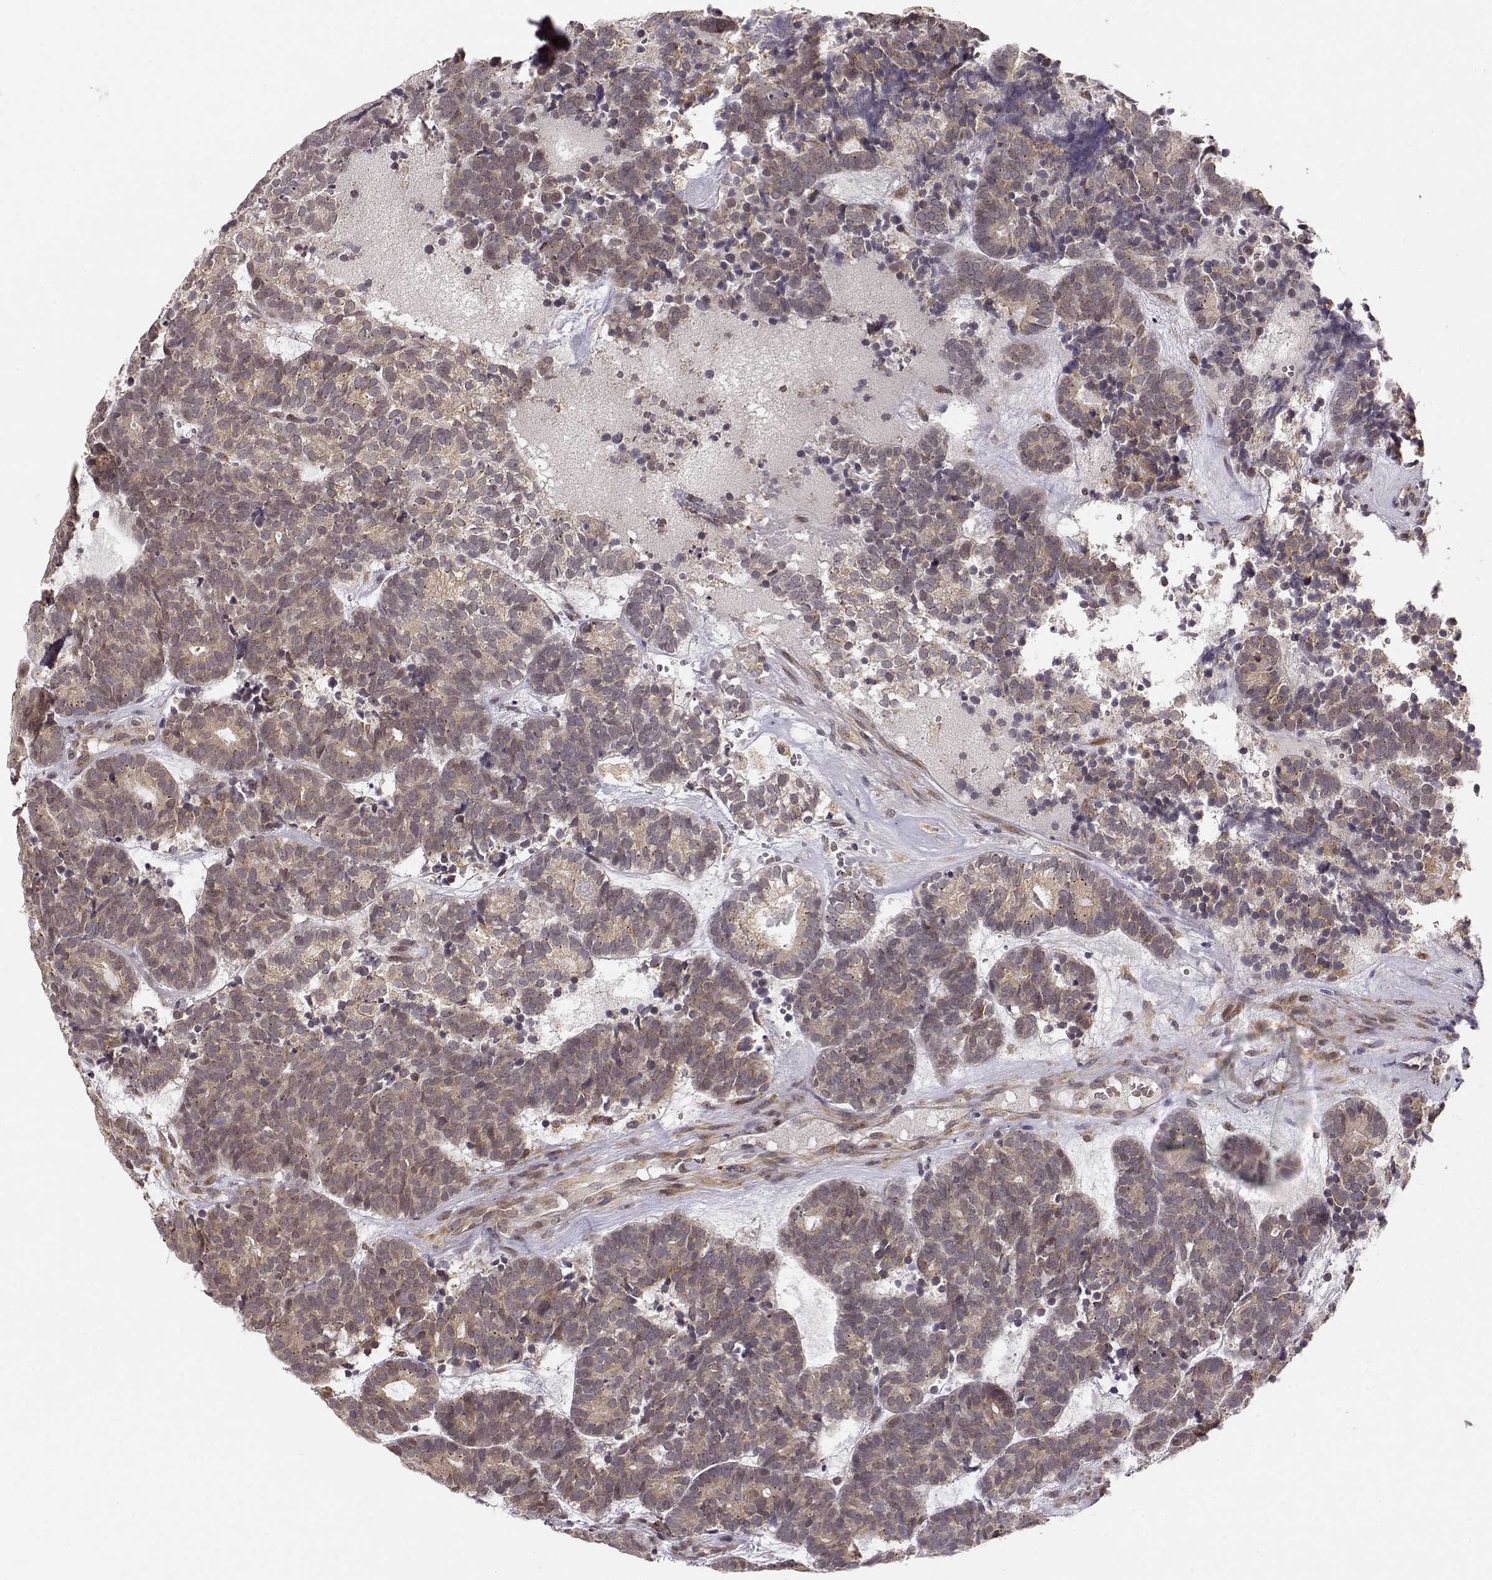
{"staining": {"intensity": "weak", "quantity": ">75%", "location": "cytoplasmic/membranous"}, "tissue": "head and neck cancer", "cell_type": "Tumor cells", "image_type": "cancer", "snomed": [{"axis": "morphology", "description": "Adenocarcinoma, NOS"}, {"axis": "topography", "description": "Head-Neck"}], "caption": "Approximately >75% of tumor cells in human adenocarcinoma (head and neck) display weak cytoplasmic/membranous protein staining as visualized by brown immunohistochemical staining.", "gene": "ERGIC2", "patient": {"sex": "female", "age": 81}}